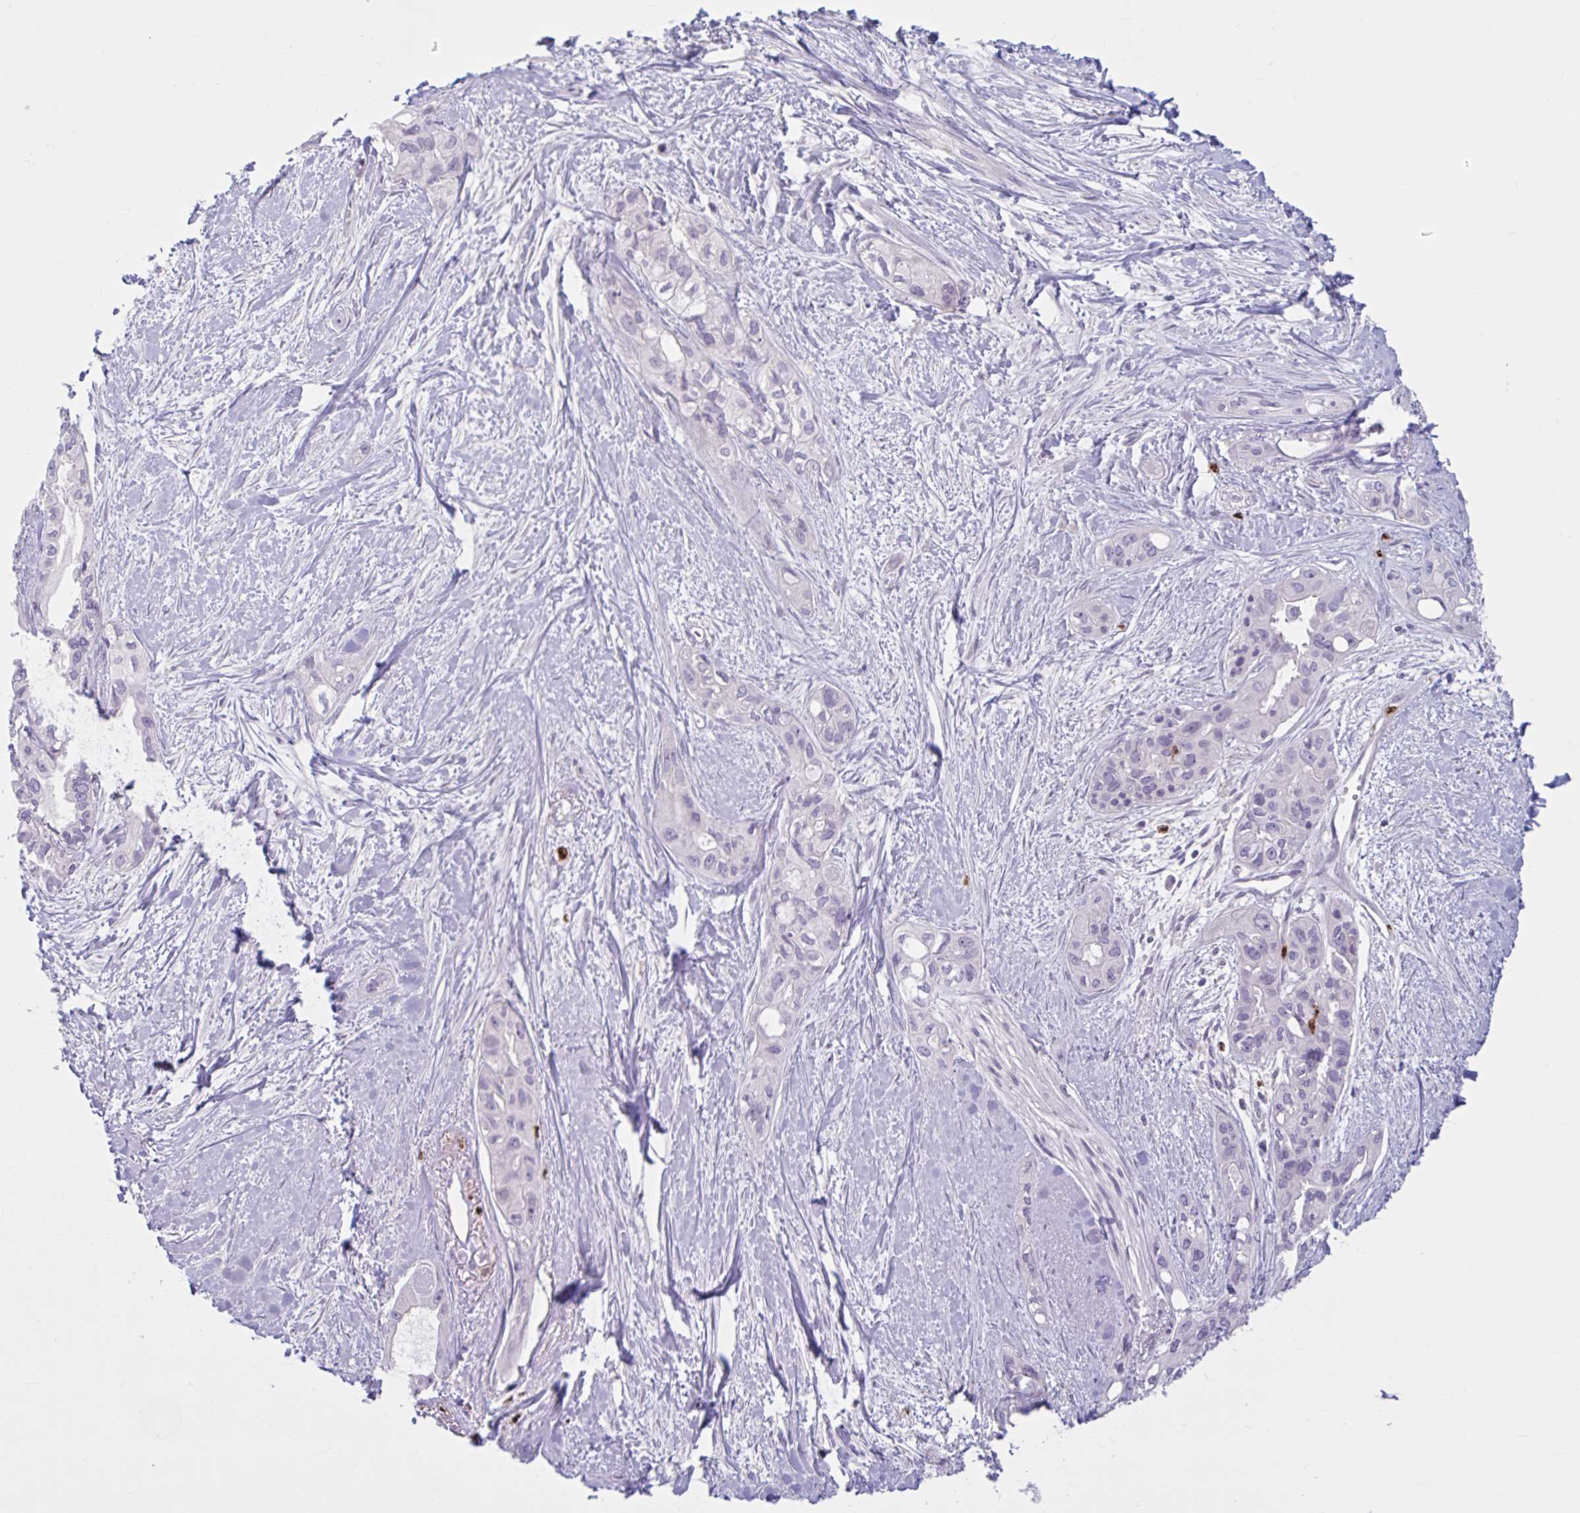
{"staining": {"intensity": "negative", "quantity": "none", "location": "none"}, "tissue": "pancreatic cancer", "cell_type": "Tumor cells", "image_type": "cancer", "snomed": [{"axis": "morphology", "description": "Adenocarcinoma, NOS"}, {"axis": "topography", "description": "Pancreas"}], "caption": "Immunohistochemistry photomicrograph of human pancreatic adenocarcinoma stained for a protein (brown), which reveals no staining in tumor cells.", "gene": "CEP120", "patient": {"sex": "female", "age": 50}}